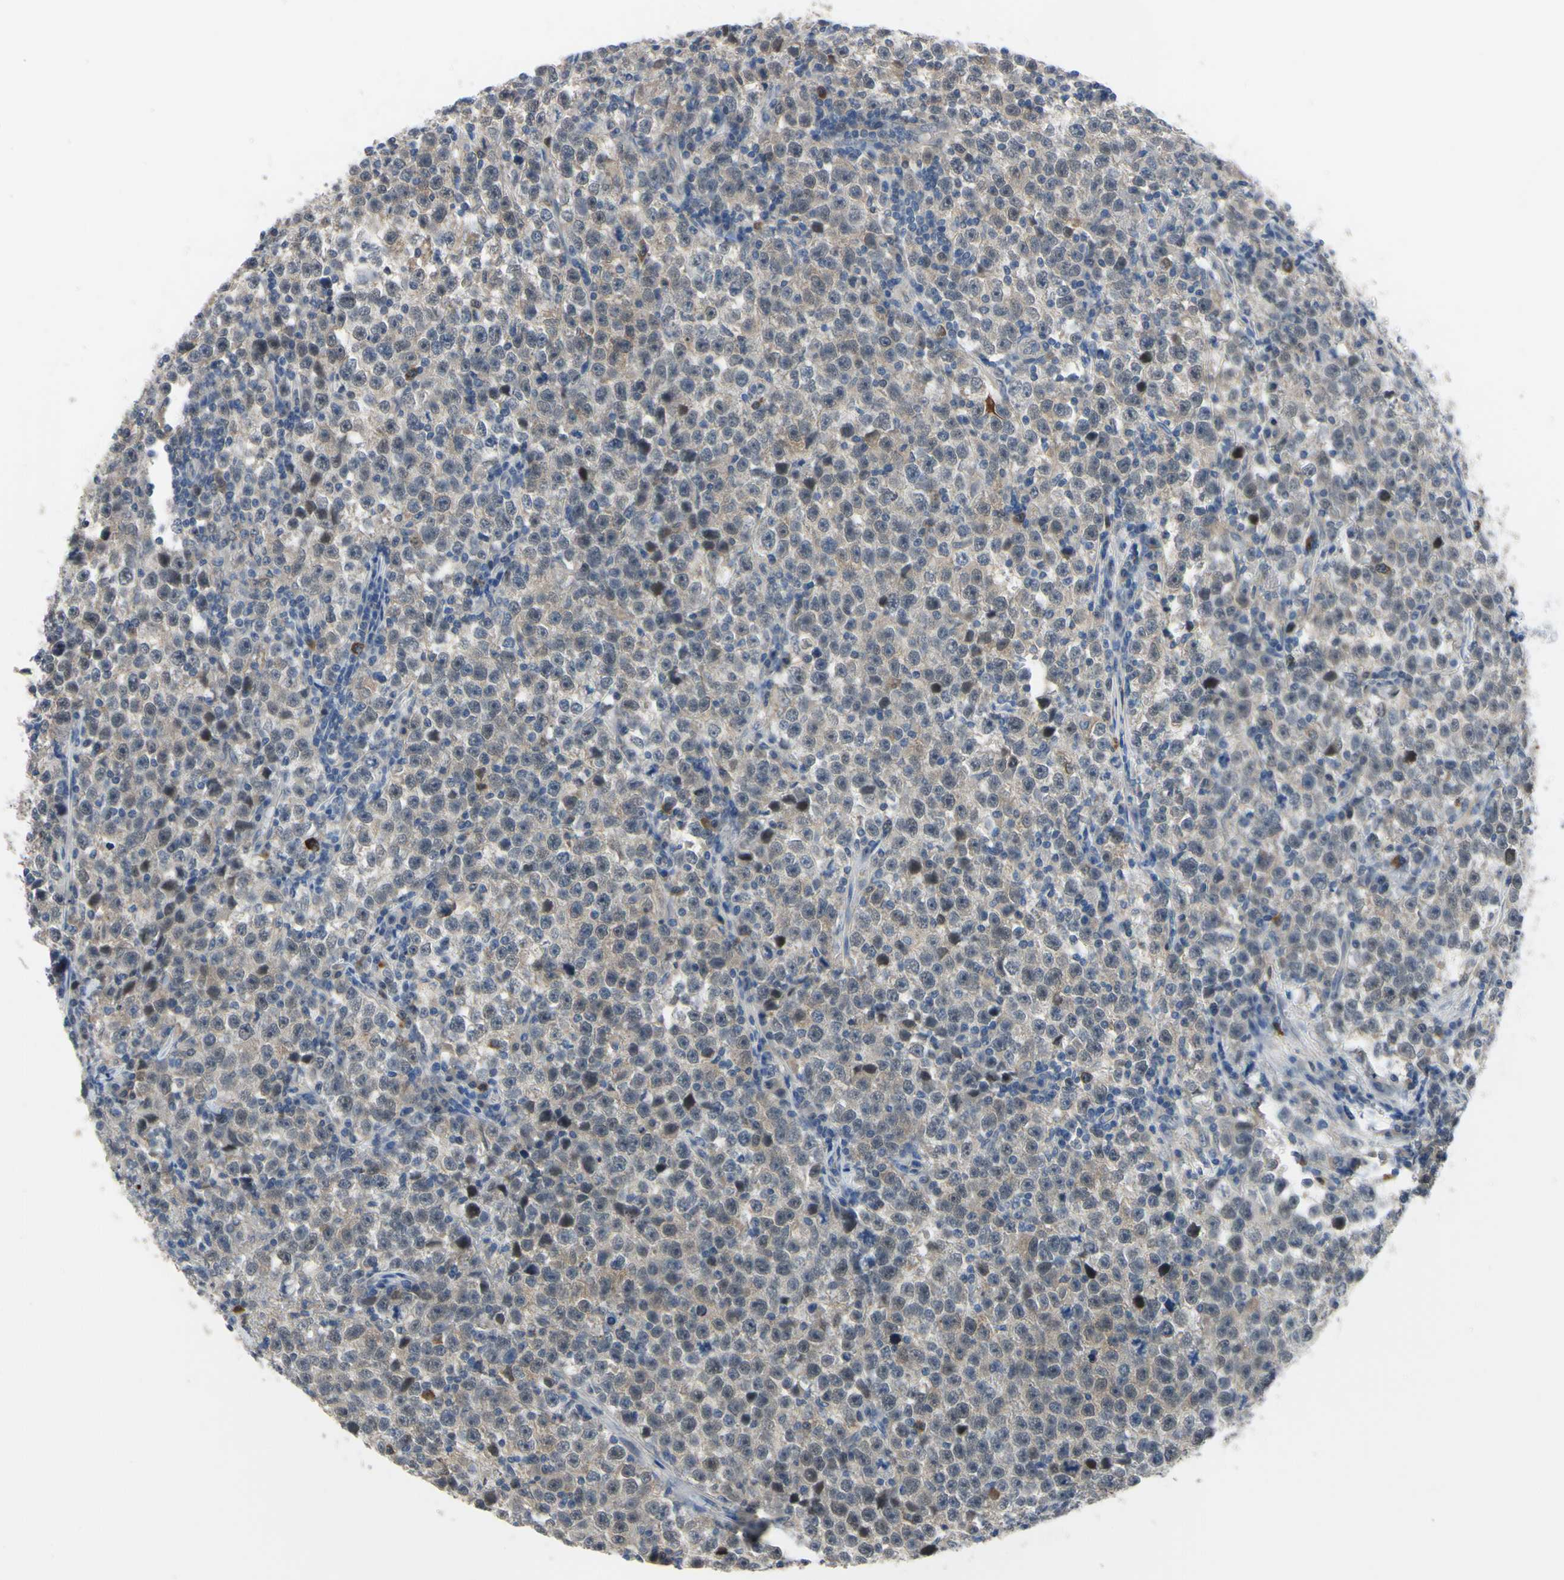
{"staining": {"intensity": "weak", "quantity": ">75%", "location": "cytoplasmic/membranous"}, "tissue": "testis cancer", "cell_type": "Tumor cells", "image_type": "cancer", "snomed": [{"axis": "morphology", "description": "Seminoma, NOS"}, {"axis": "topography", "description": "Testis"}], "caption": "A brown stain highlights weak cytoplasmic/membranous expression of a protein in seminoma (testis) tumor cells. The staining was performed using DAB (3,3'-diaminobenzidine), with brown indicating positive protein expression. Nuclei are stained blue with hematoxylin.", "gene": "LHX9", "patient": {"sex": "male", "age": 43}}